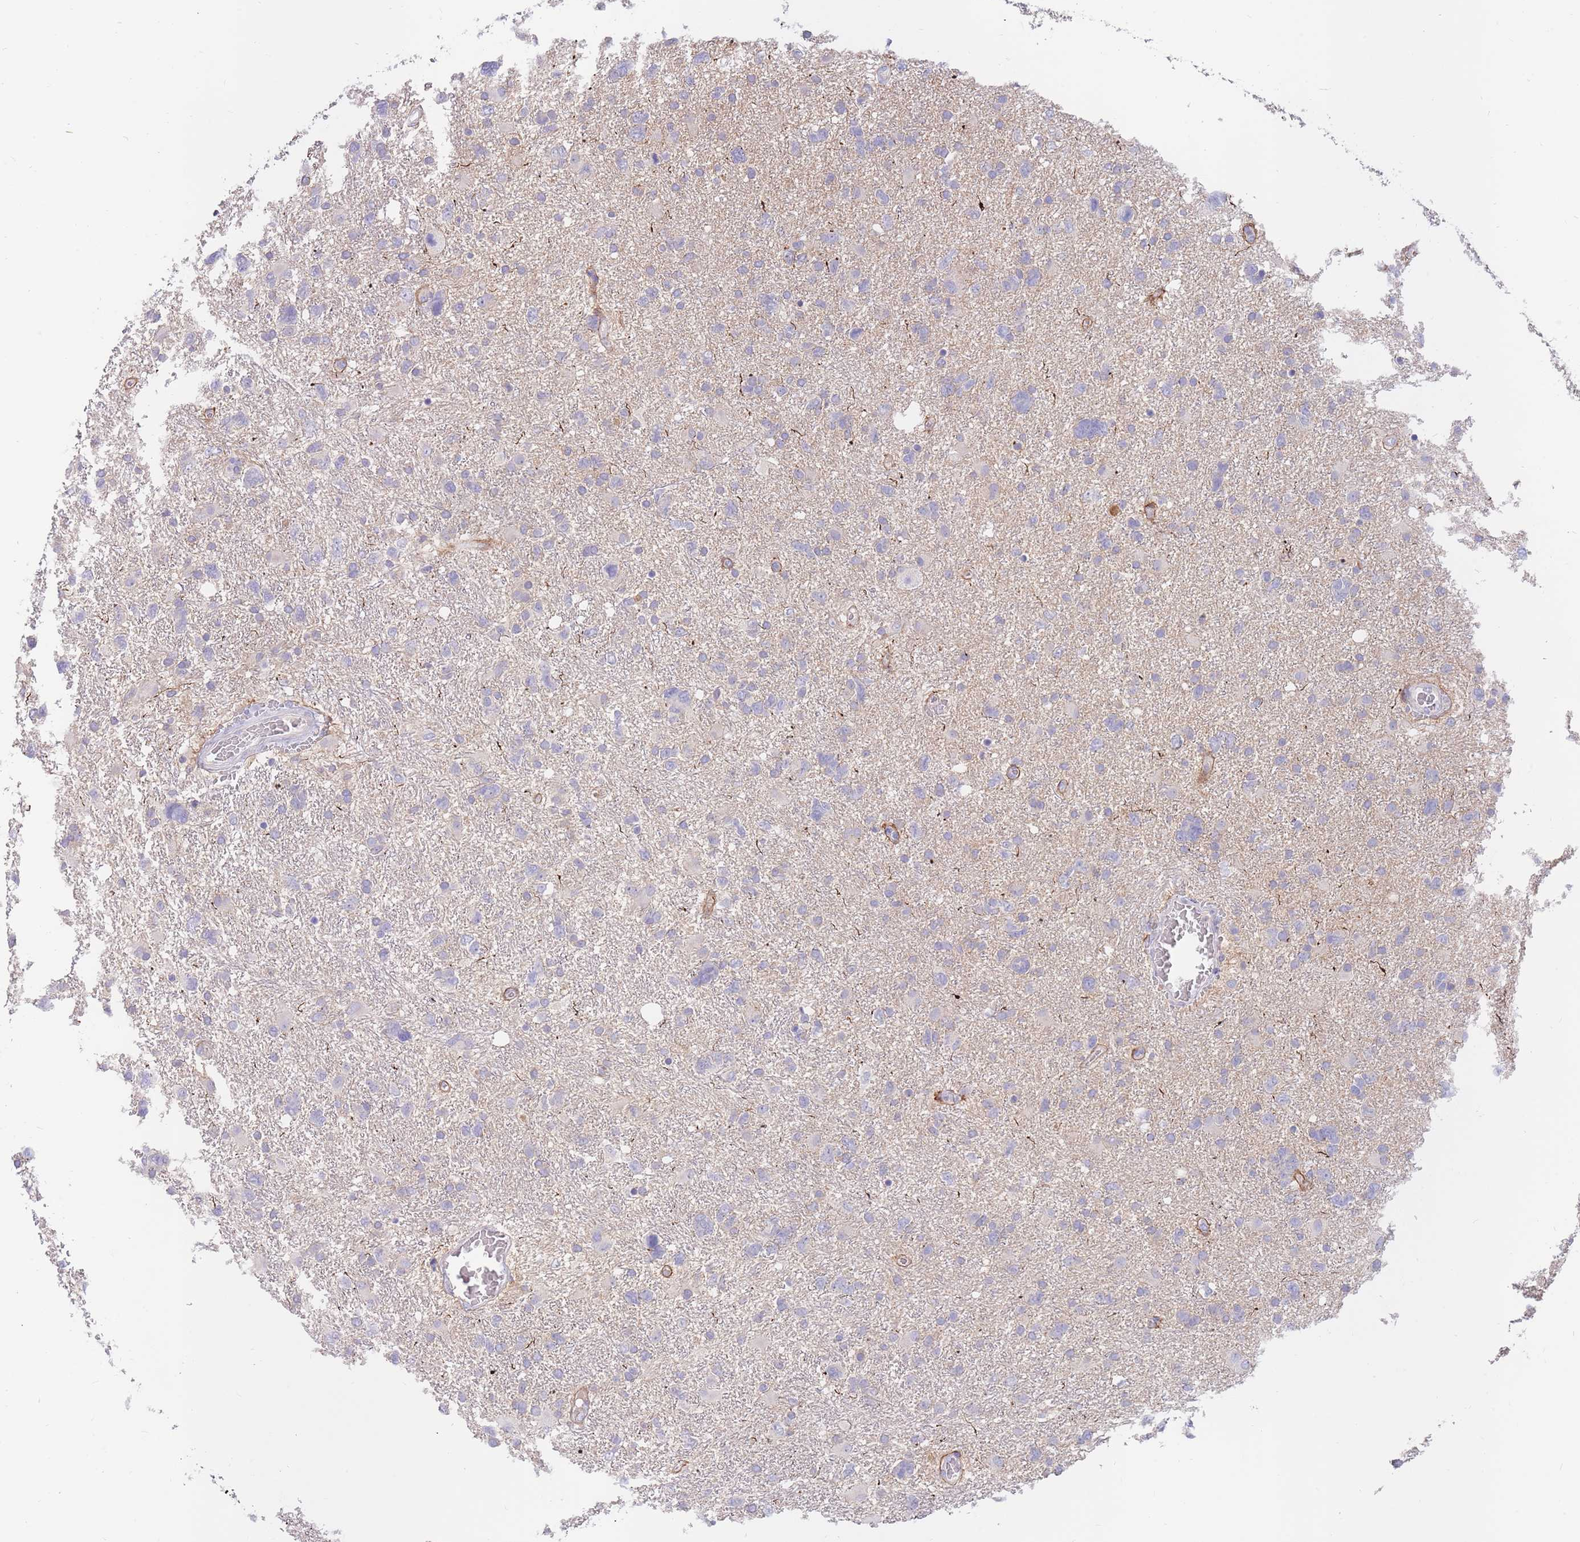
{"staining": {"intensity": "negative", "quantity": "none", "location": "none"}, "tissue": "glioma", "cell_type": "Tumor cells", "image_type": "cancer", "snomed": [{"axis": "morphology", "description": "Glioma, malignant, High grade"}, {"axis": "topography", "description": "Brain"}], "caption": "Glioma was stained to show a protein in brown. There is no significant positivity in tumor cells.", "gene": "BORCS5", "patient": {"sex": "male", "age": 61}}